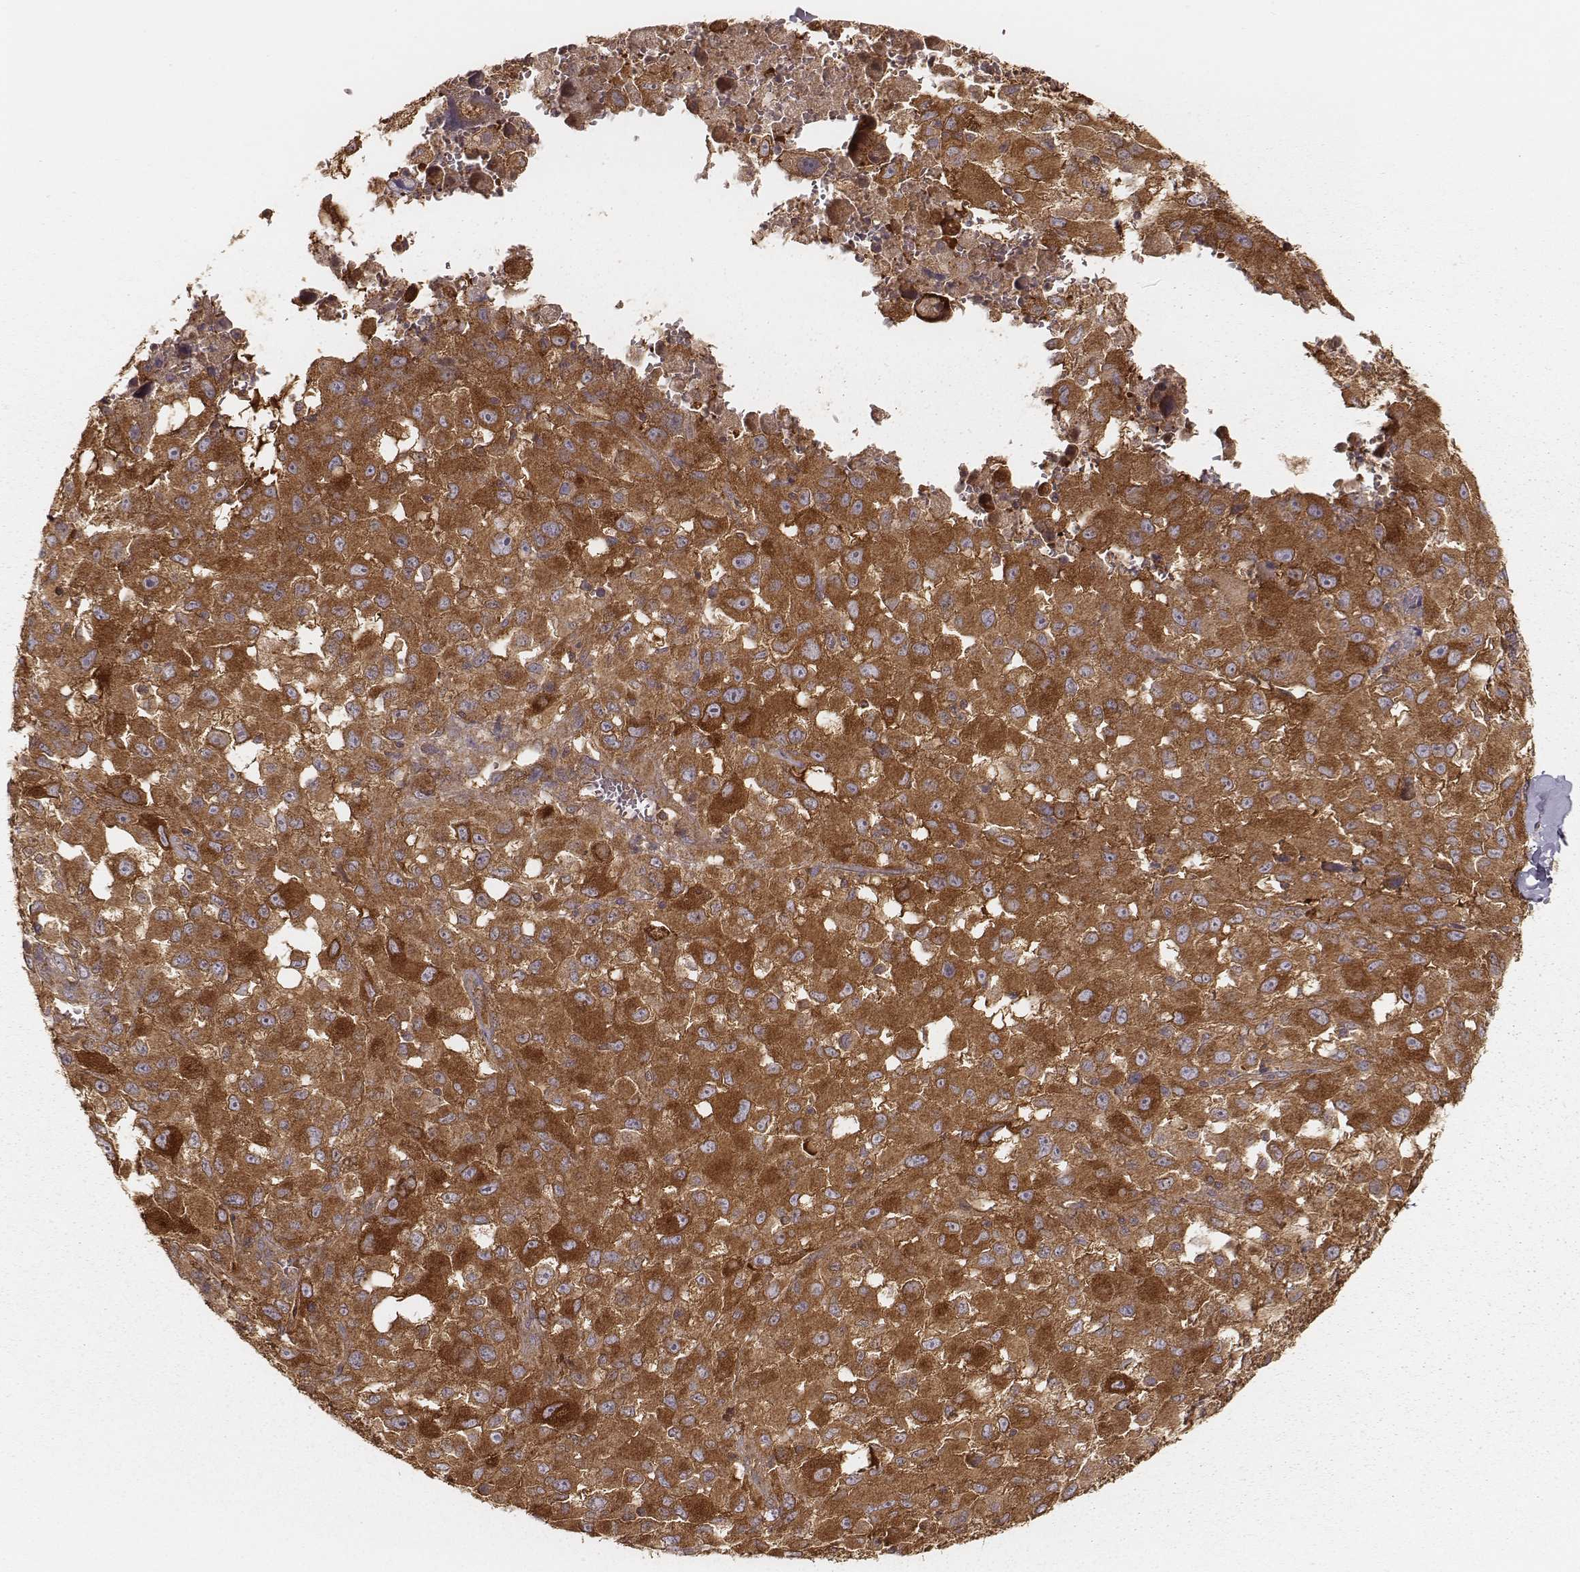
{"staining": {"intensity": "strong", "quantity": ">75%", "location": "cytoplasmic/membranous"}, "tissue": "melanoma", "cell_type": "Tumor cells", "image_type": "cancer", "snomed": [{"axis": "morphology", "description": "Malignant melanoma, Metastatic site"}, {"axis": "topography", "description": "Lymph node"}], "caption": "Melanoma was stained to show a protein in brown. There is high levels of strong cytoplasmic/membranous staining in about >75% of tumor cells.", "gene": "CARS1", "patient": {"sex": "male", "age": 50}}